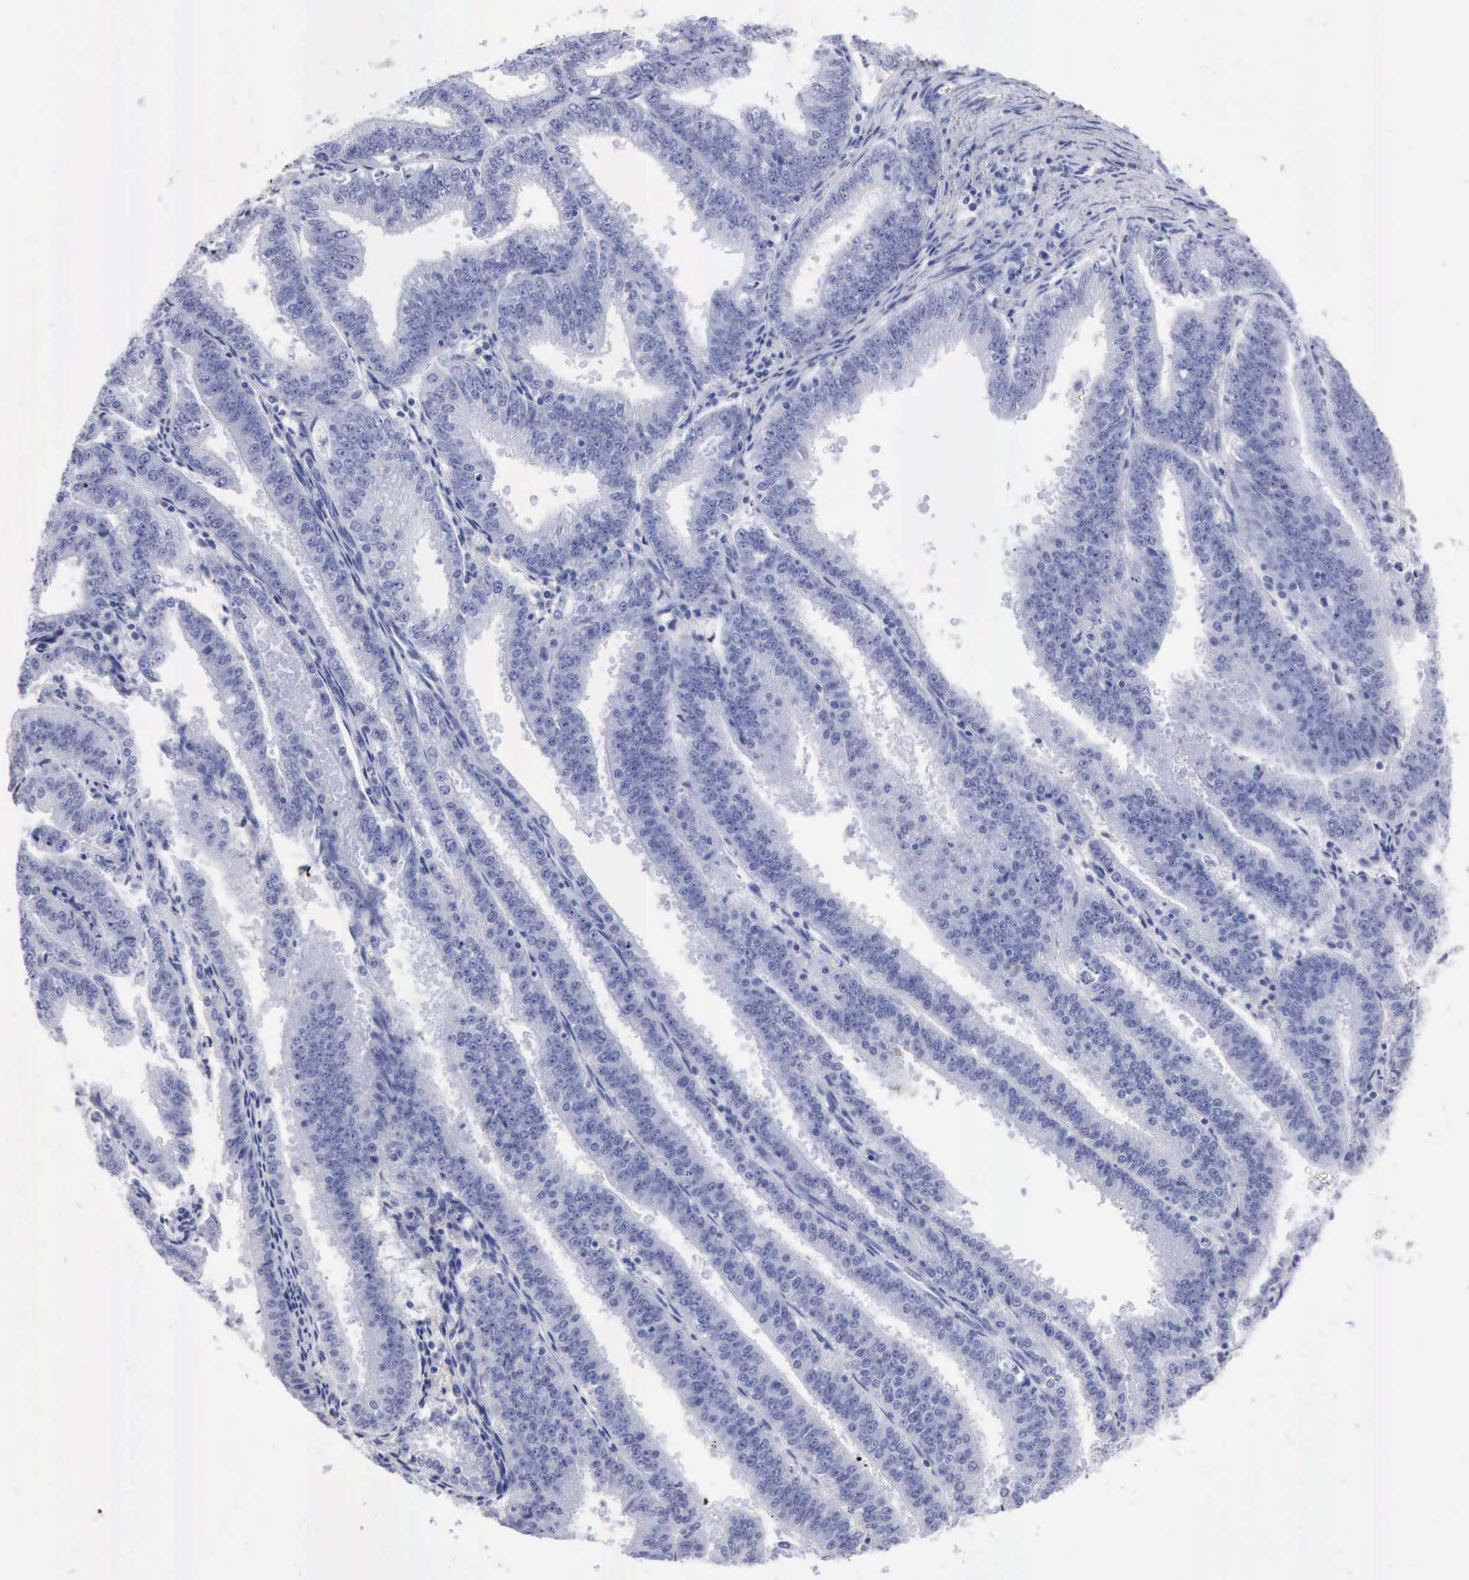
{"staining": {"intensity": "negative", "quantity": "none", "location": "none"}, "tissue": "endometrial cancer", "cell_type": "Tumor cells", "image_type": "cancer", "snomed": [{"axis": "morphology", "description": "Adenocarcinoma, NOS"}, {"axis": "topography", "description": "Endometrium"}], "caption": "Immunohistochemical staining of endometrial adenocarcinoma exhibits no significant expression in tumor cells.", "gene": "CYP19A1", "patient": {"sex": "female", "age": 66}}